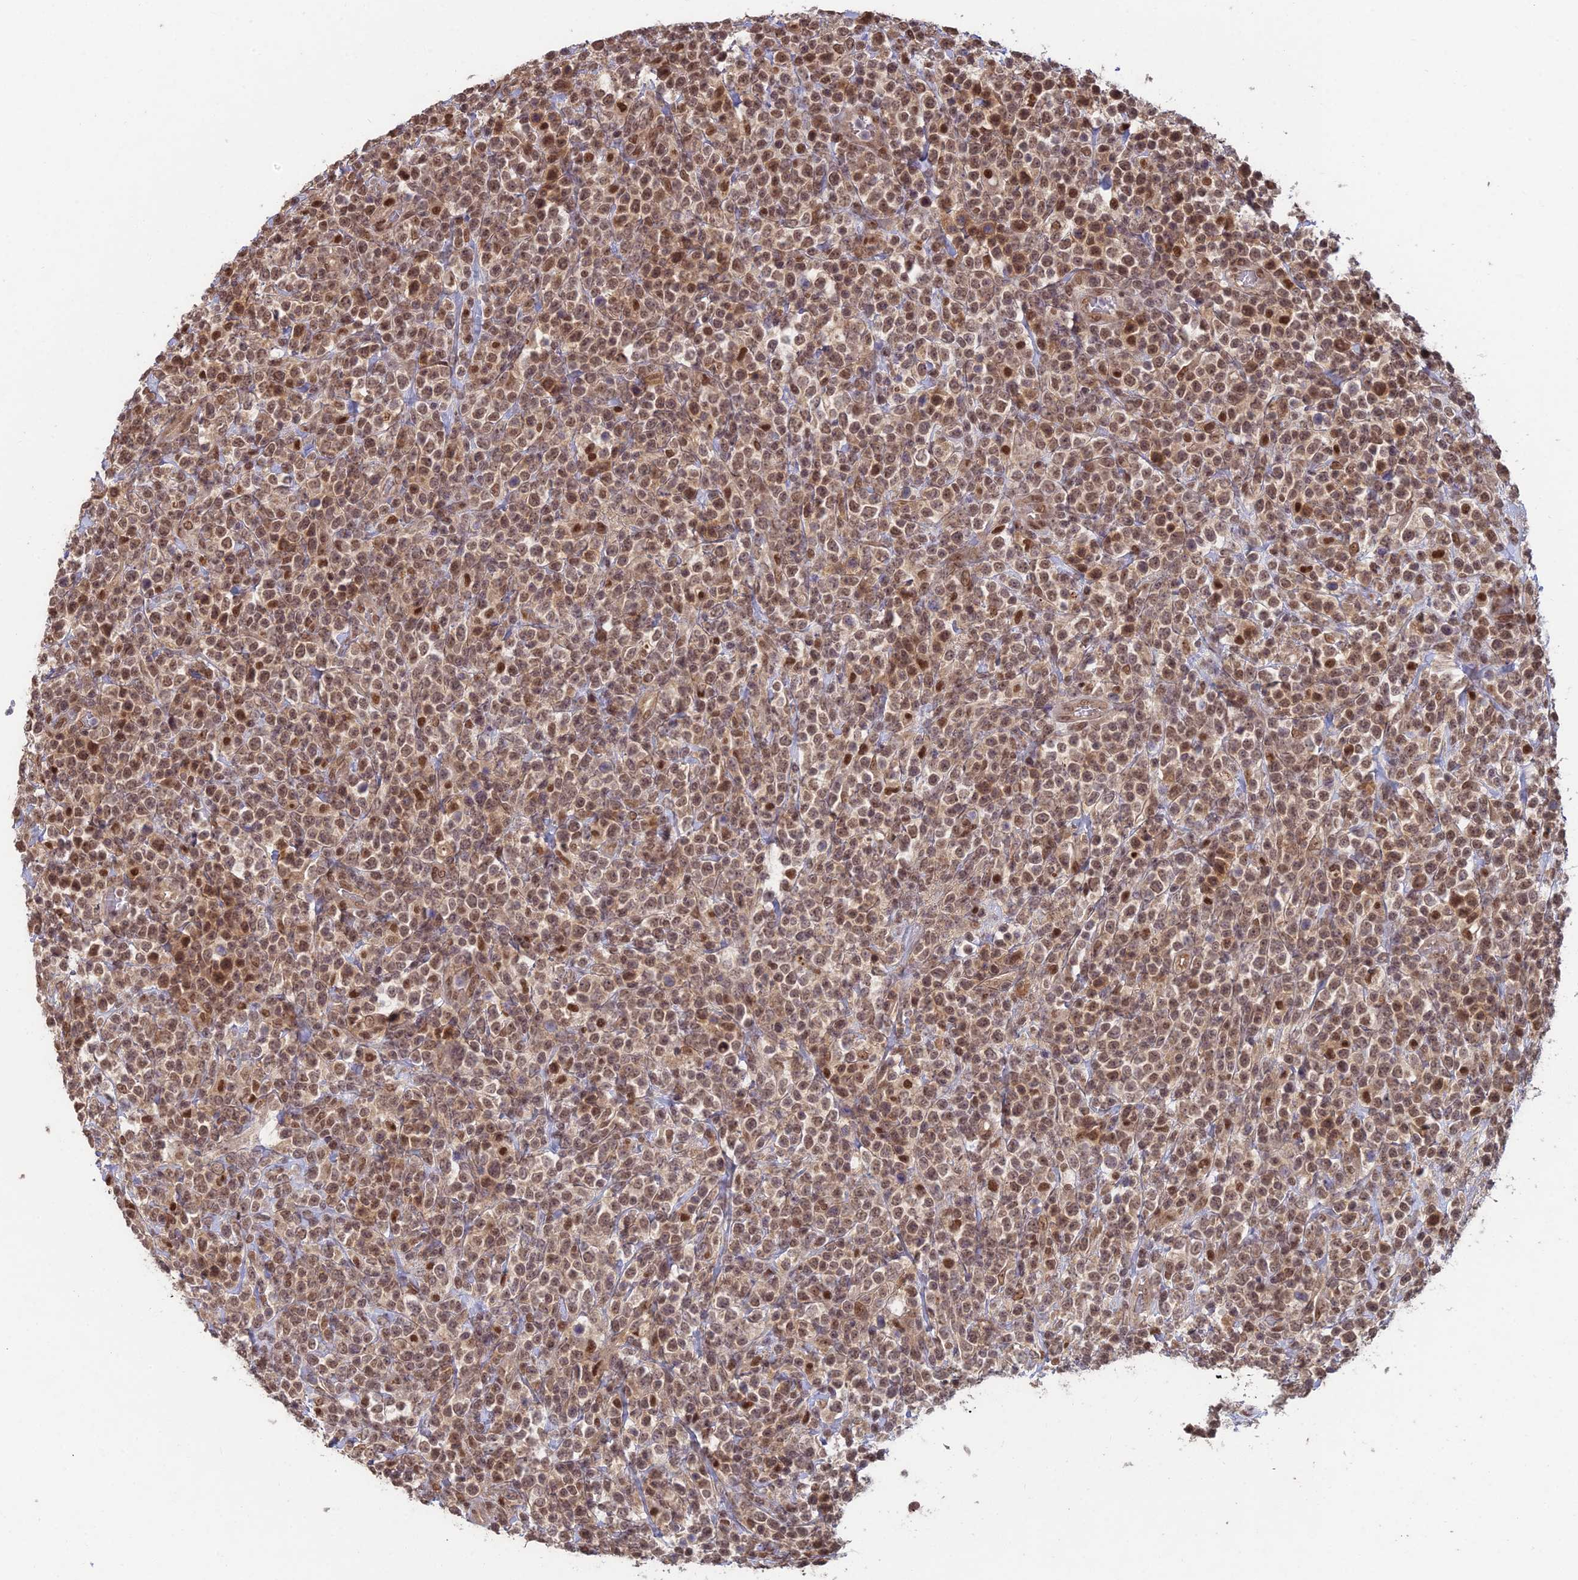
{"staining": {"intensity": "moderate", "quantity": ">75%", "location": "nuclear"}, "tissue": "lymphoma", "cell_type": "Tumor cells", "image_type": "cancer", "snomed": [{"axis": "morphology", "description": "Malignant lymphoma, non-Hodgkin's type, High grade"}, {"axis": "topography", "description": "Colon"}], "caption": "Immunohistochemistry (IHC) of lymphoma displays medium levels of moderate nuclear positivity in about >75% of tumor cells.", "gene": "RANBP3", "patient": {"sex": "female", "age": 53}}